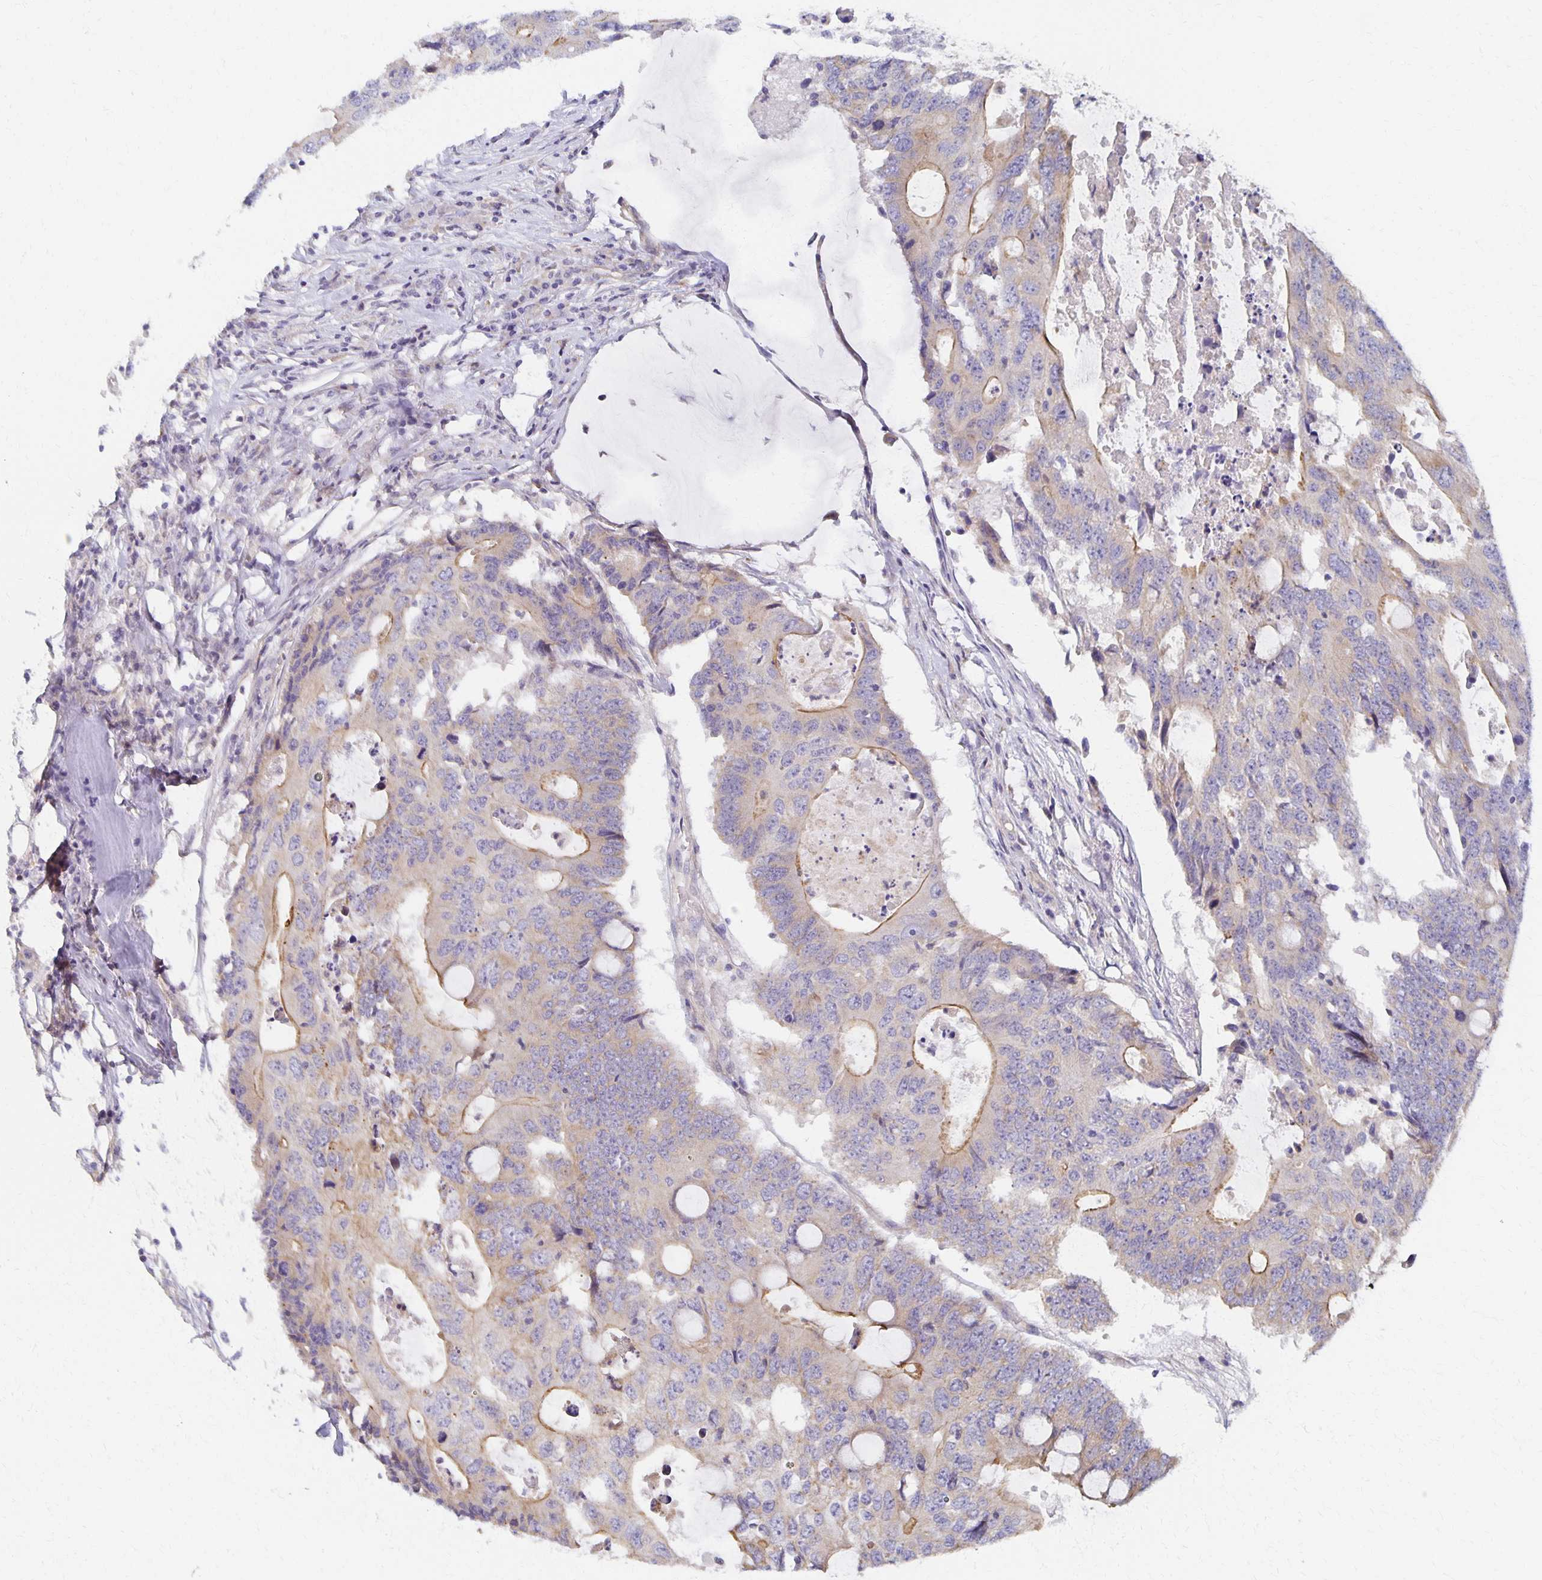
{"staining": {"intensity": "moderate", "quantity": "<25%", "location": "cytoplasmic/membranous"}, "tissue": "colorectal cancer", "cell_type": "Tumor cells", "image_type": "cancer", "snomed": [{"axis": "morphology", "description": "Adenocarcinoma, NOS"}, {"axis": "topography", "description": "Colon"}], "caption": "An immunohistochemistry photomicrograph of tumor tissue is shown. Protein staining in brown labels moderate cytoplasmic/membranous positivity in colorectal cancer (adenocarcinoma) within tumor cells.", "gene": "SORL1", "patient": {"sex": "male", "age": 71}}